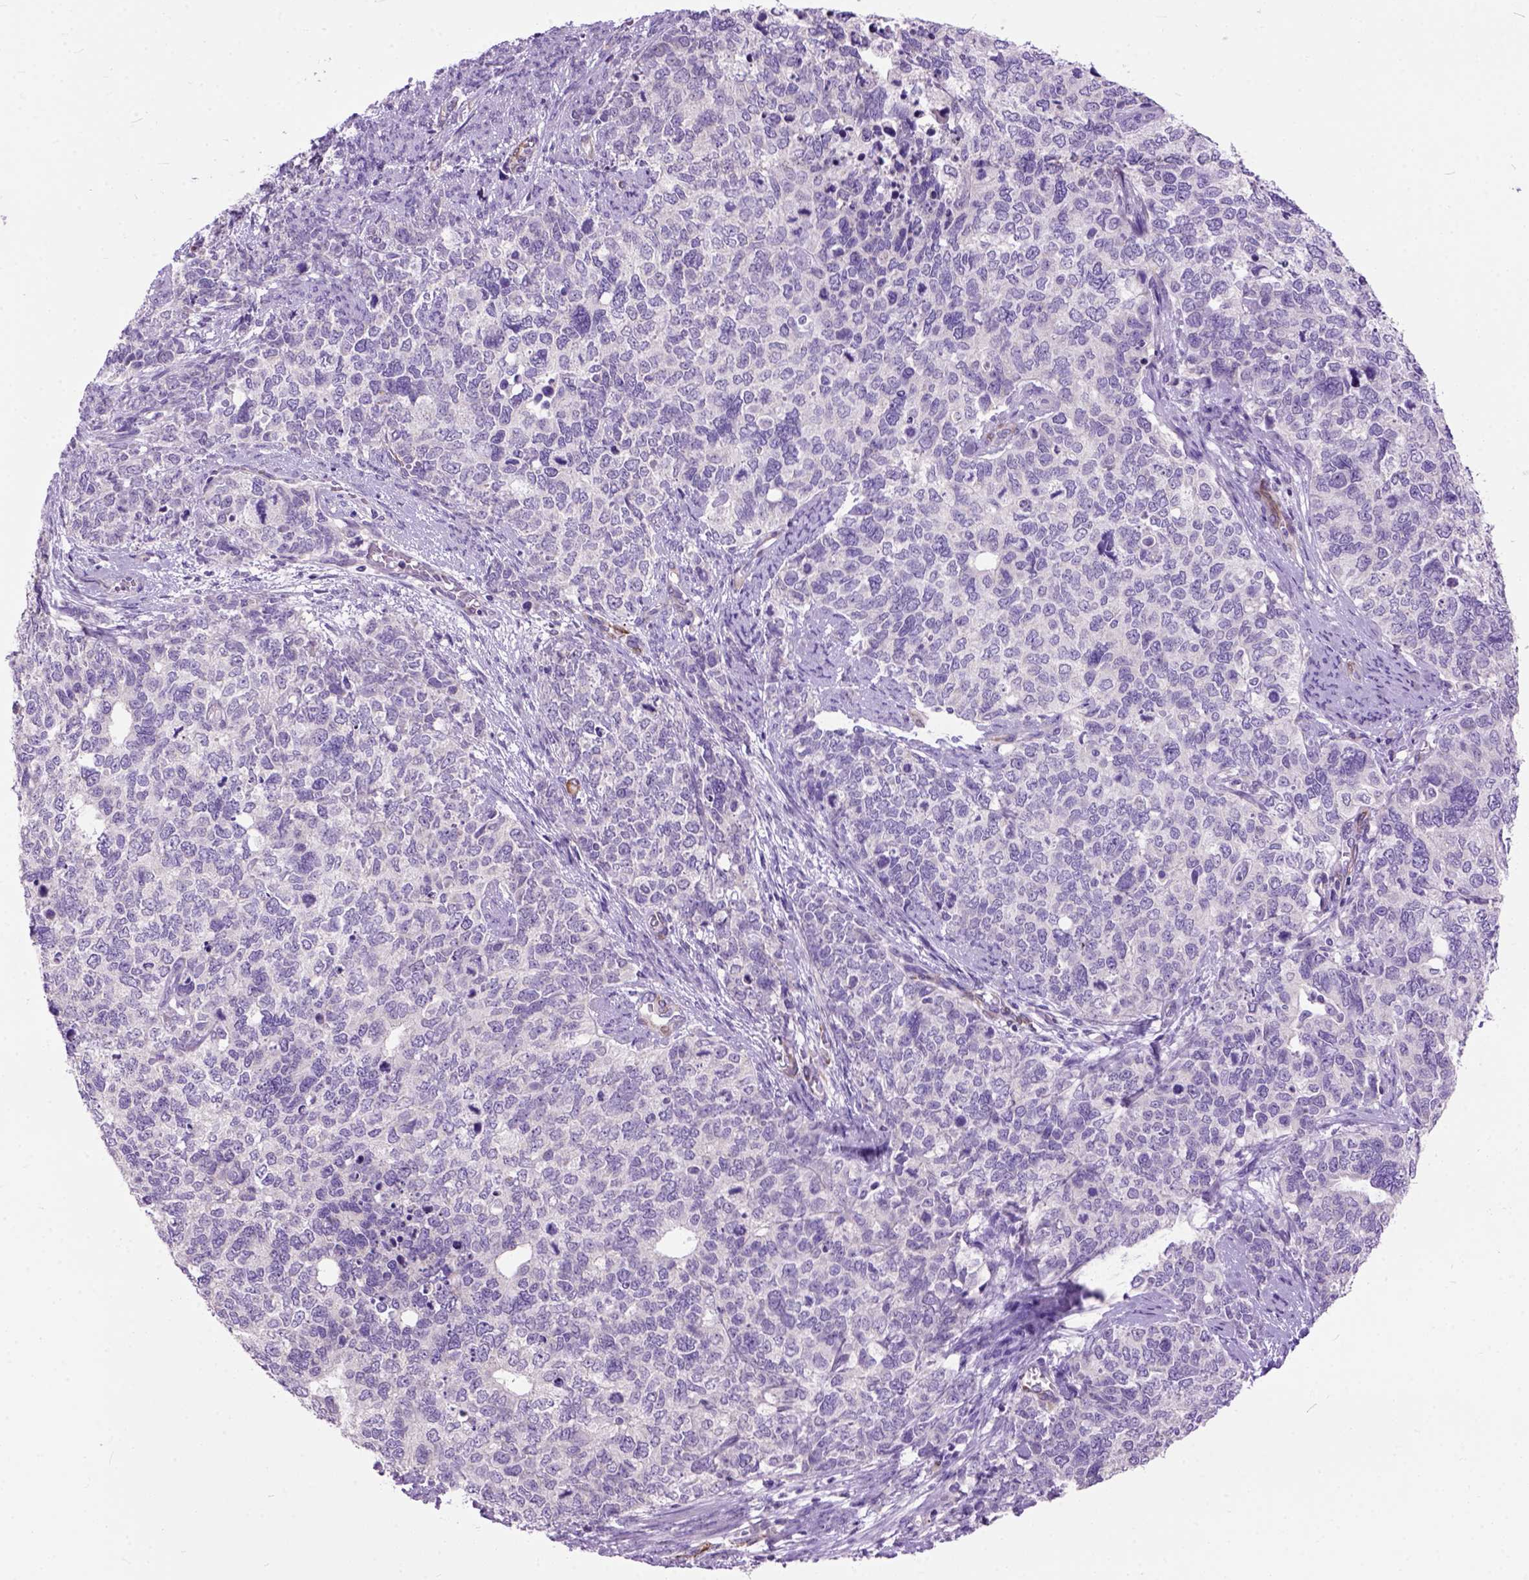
{"staining": {"intensity": "negative", "quantity": "none", "location": "none"}, "tissue": "cervical cancer", "cell_type": "Tumor cells", "image_type": "cancer", "snomed": [{"axis": "morphology", "description": "Squamous cell carcinoma, NOS"}, {"axis": "topography", "description": "Cervix"}], "caption": "Photomicrograph shows no significant protein staining in tumor cells of cervical cancer.", "gene": "MAPT", "patient": {"sex": "female", "age": 63}}